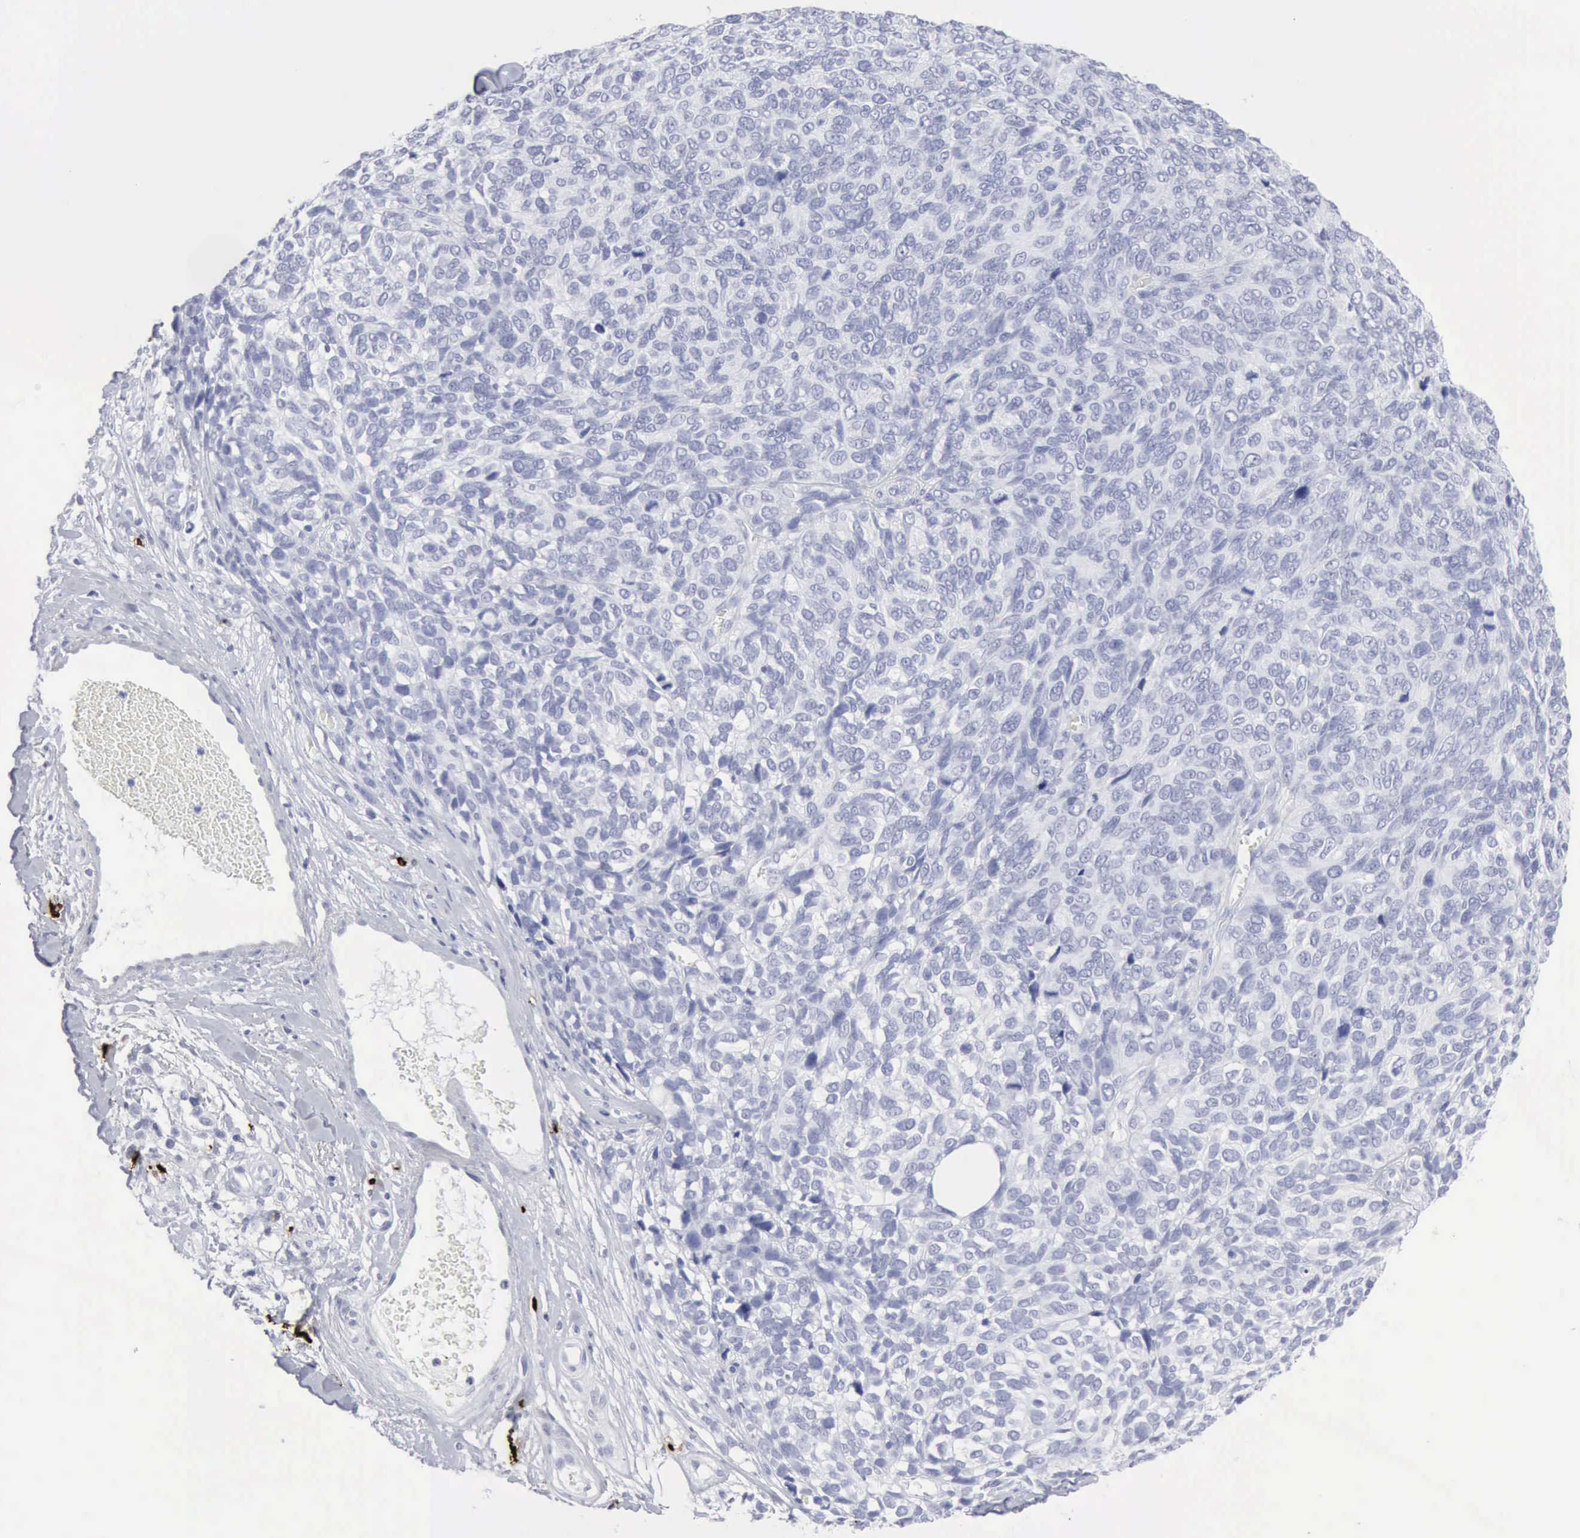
{"staining": {"intensity": "negative", "quantity": "none", "location": "none"}, "tissue": "melanoma", "cell_type": "Tumor cells", "image_type": "cancer", "snomed": [{"axis": "morphology", "description": "Malignant melanoma, NOS"}, {"axis": "topography", "description": "Skin"}], "caption": "High magnification brightfield microscopy of malignant melanoma stained with DAB (3,3'-diaminobenzidine) (brown) and counterstained with hematoxylin (blue): tumor cells show no significant expression. Brightfield microscopy of immunohistochemistry (IHC) stained with DAB (brown) and hematoxylin (blue), captured at high magnification.", "gene": "CMA1", "patient": {"sex": "female", "age": 85}}